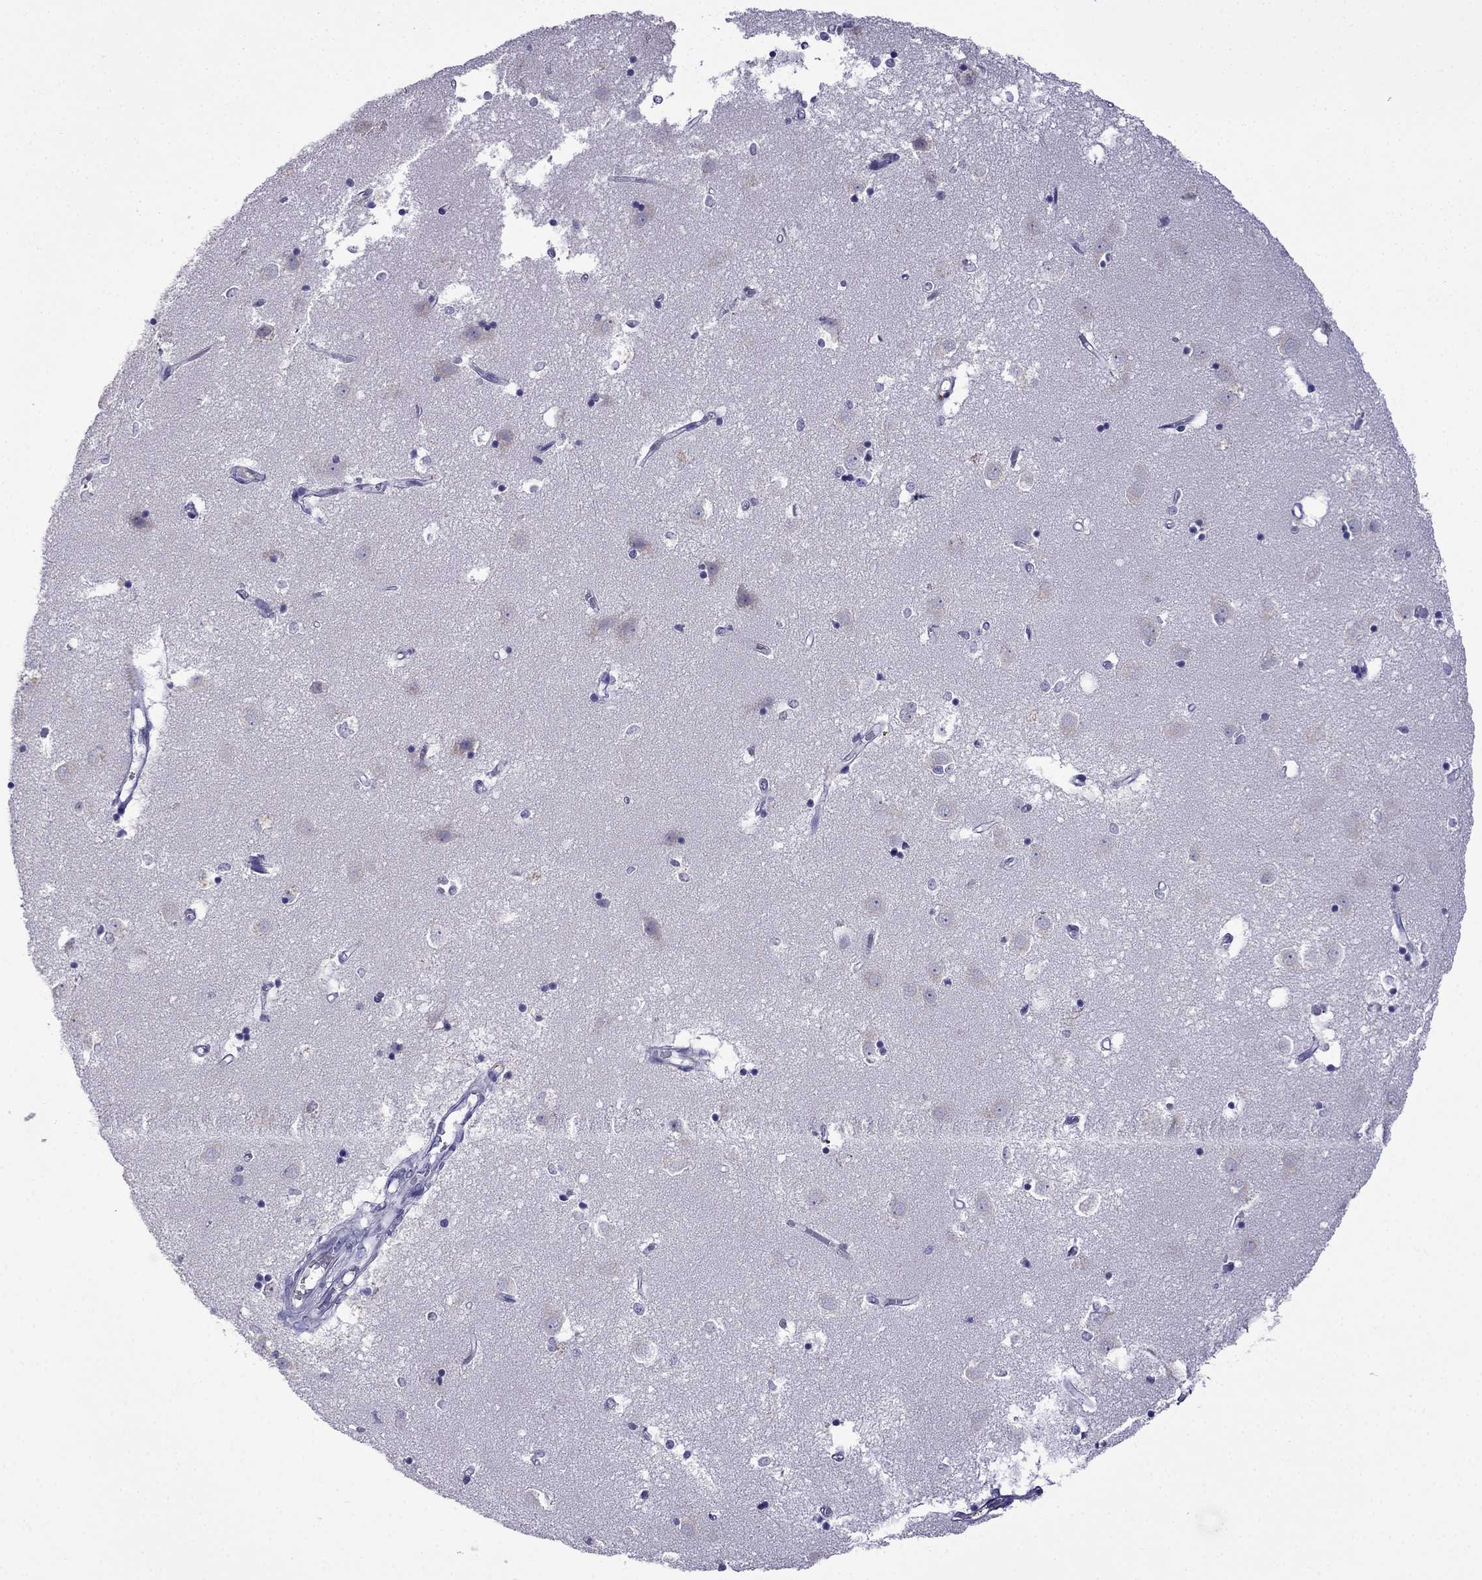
{"staining": {"intensity": "negative", "quantity": "none", "location": "none"}, "tissue": "caudate", "cell_type": "Glial cells", "image_type": "normal", "snomed": [{"axis": "morphology", "description": "Normal tissue, NOS"}, {"axis": "topography", "description": "Lateral ventricle wall"}], "caption": "Immunohistochemistry (IHC) photomicrograph of normal caudate: caudate stained with DAB reveals no significant protein positivity in glial cells.", "gene": "CDHR4", "patient": {"sex": "male", "age": 54}}